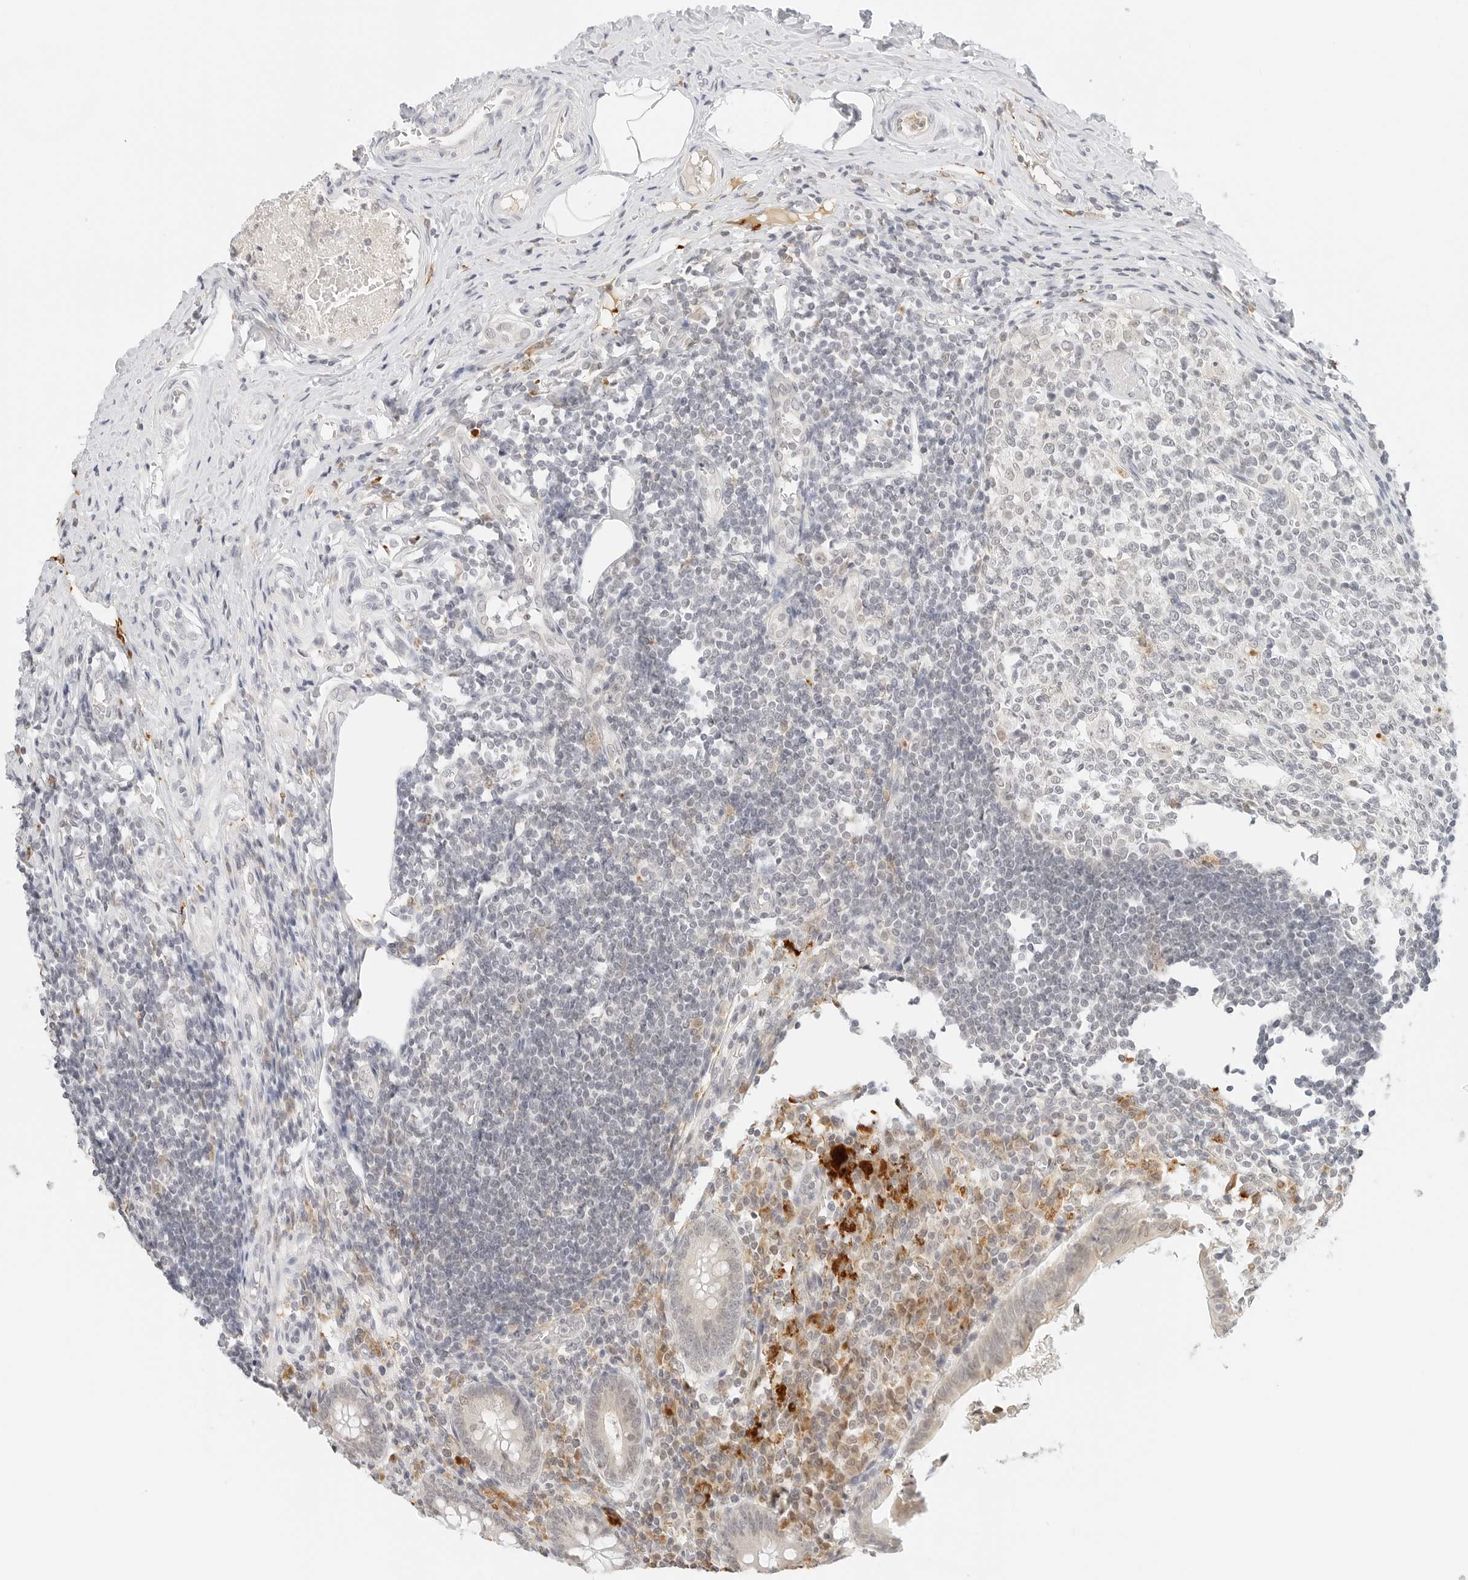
{"staining": {"intensity": "negative", "quantity": "none", "location": "none"}, "tissue": "appendix", "cell_type": "Glandular cells", "image_type": "normal", "snomed": [{"axis": "morphology", "description": "Normal tissue, NOS"}, {"axis": "topography", "description": "Appendix"}], "caption": "The micrograph shows no significant staining in glandular cells of appendix.", "gene": "NEO1", "patient": {"sex": "female", "age": 17}}